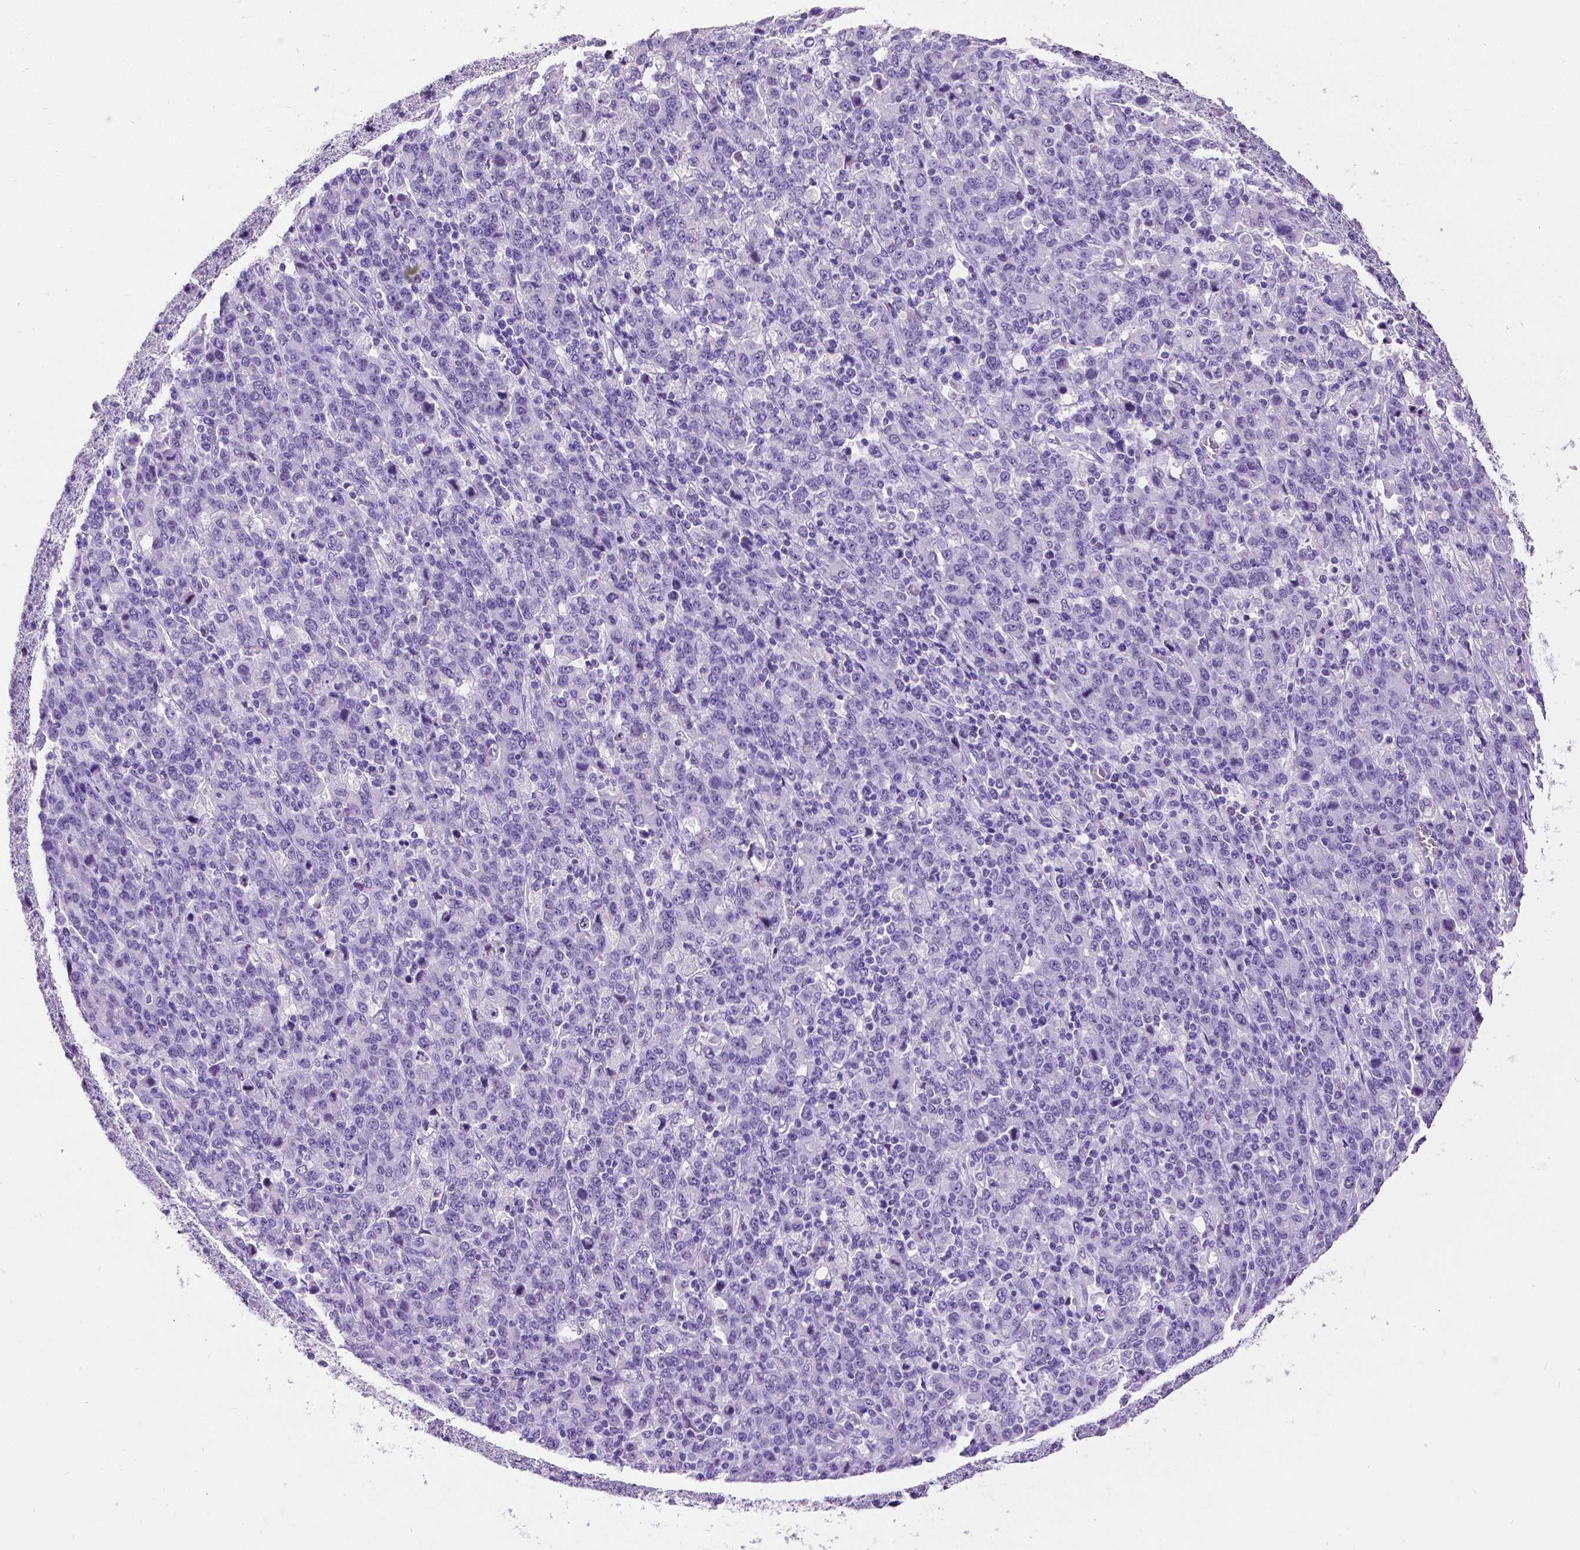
{"staining": {"intensity": "negative", "quantity": "none", "location": "none"}, "tissue": "stomach cancer", "cell_type": "Tumor cells", "image_type": "cancer", "snomed": [{"axis": "morphology", "description": "Adenocarcinoma, NOS"}, {"axis": "topography", "description": "Stomach, upper"}], "caption": "DAB immunohistochemical staining of stomach cancer (adenocarcinoma) shows no significant expression in tumor cells.", "gene": "SATB2", "patient": {"sex": "male", "age": 69}}